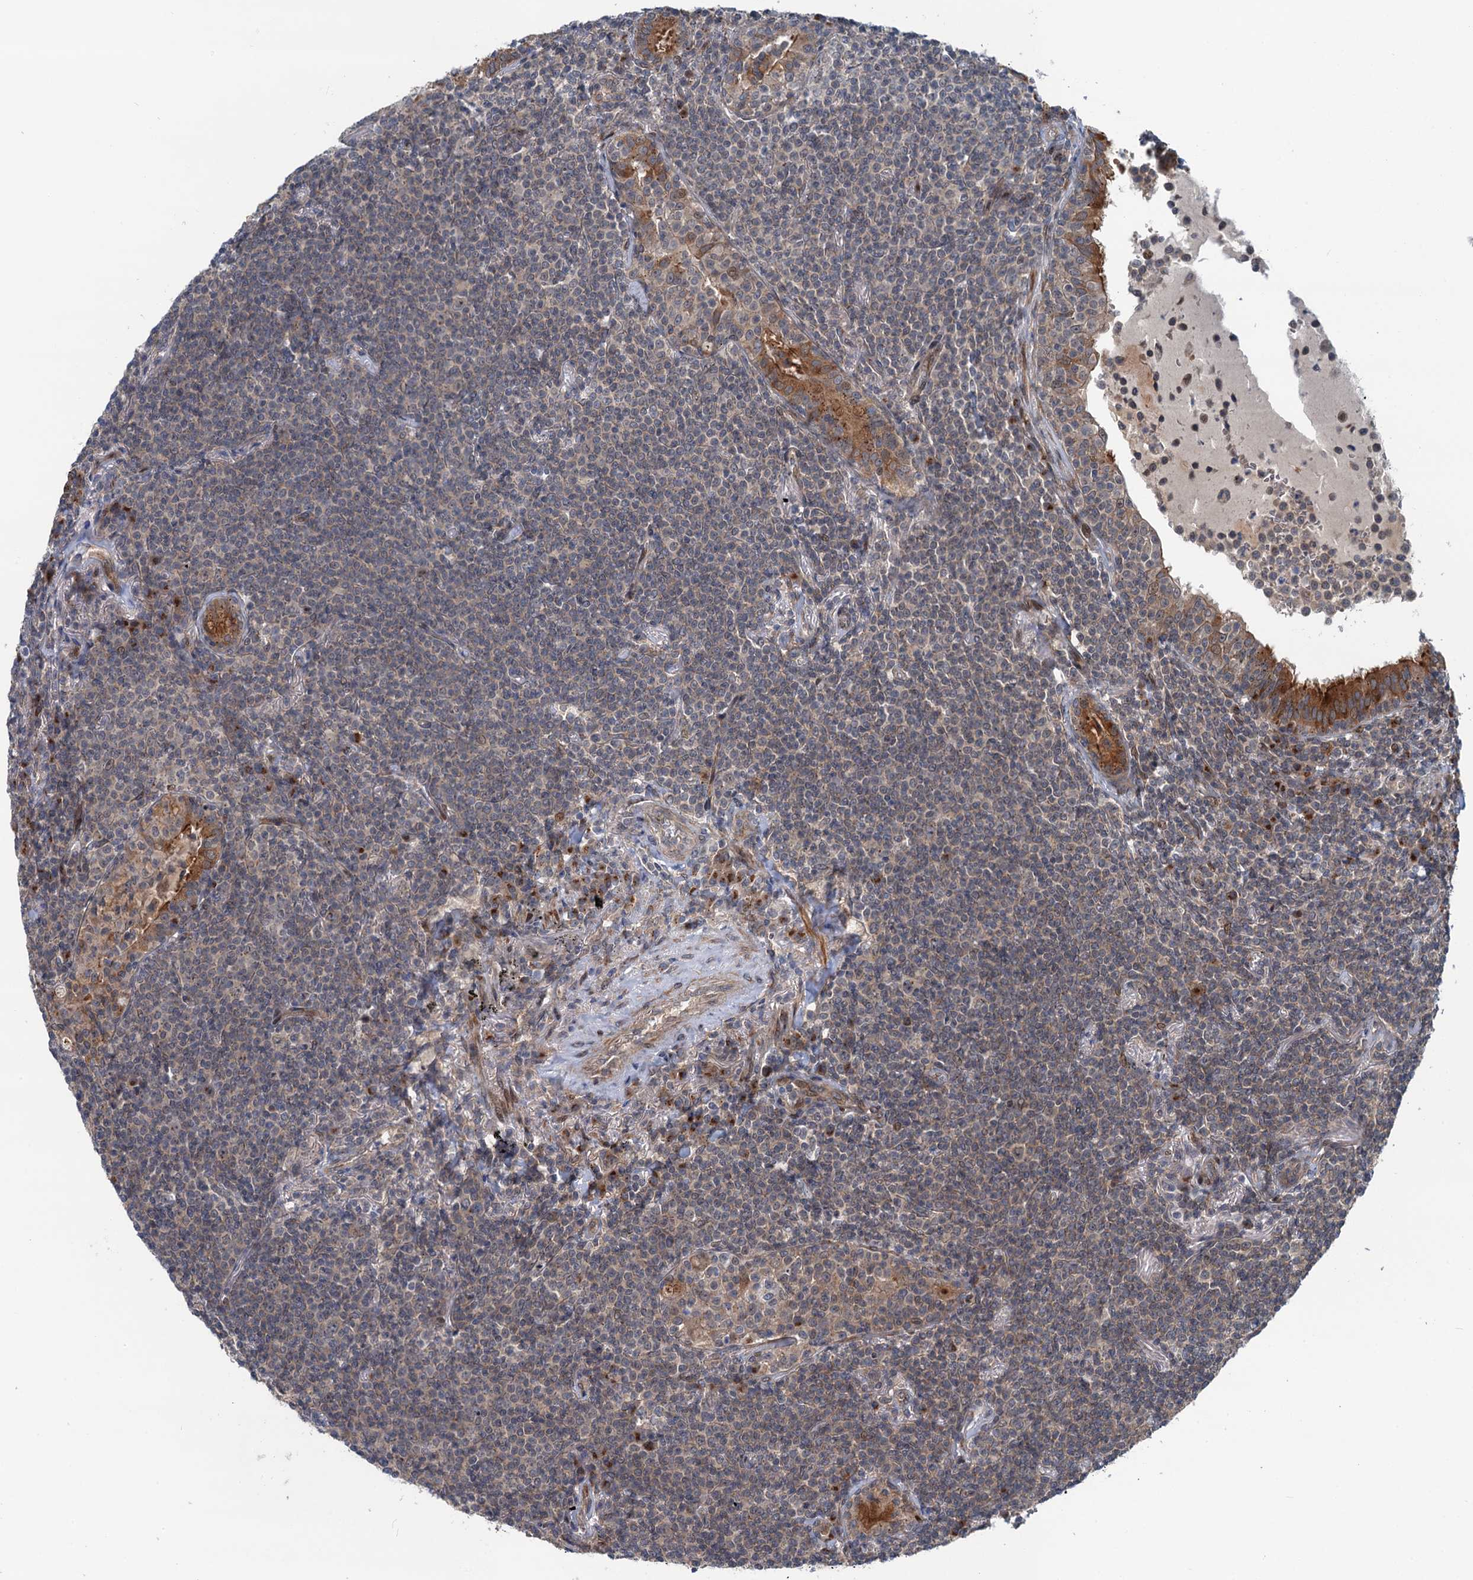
{"staining": {"intensity": "negative", "quantity": "none", "location": "none"}, "tissue": "lymphoma", "cell_type": "Tumor cells", "image_type": "cancer", "snomed": [{"axis": "morphology", "description": "Malignant lymphoma, non-Hodgkin's type, Low grade"}, {"axis": "topography", "description": "Lung"}], "caption": "This is an immunohistochemistry (IHC) micrograph of human low-grade malignant lymphoma, non-Hodgkin's type. There is no staining in tumor cells.", "gene": "DYNC2I2", "patient": {"sex": "female", "age": 71}}